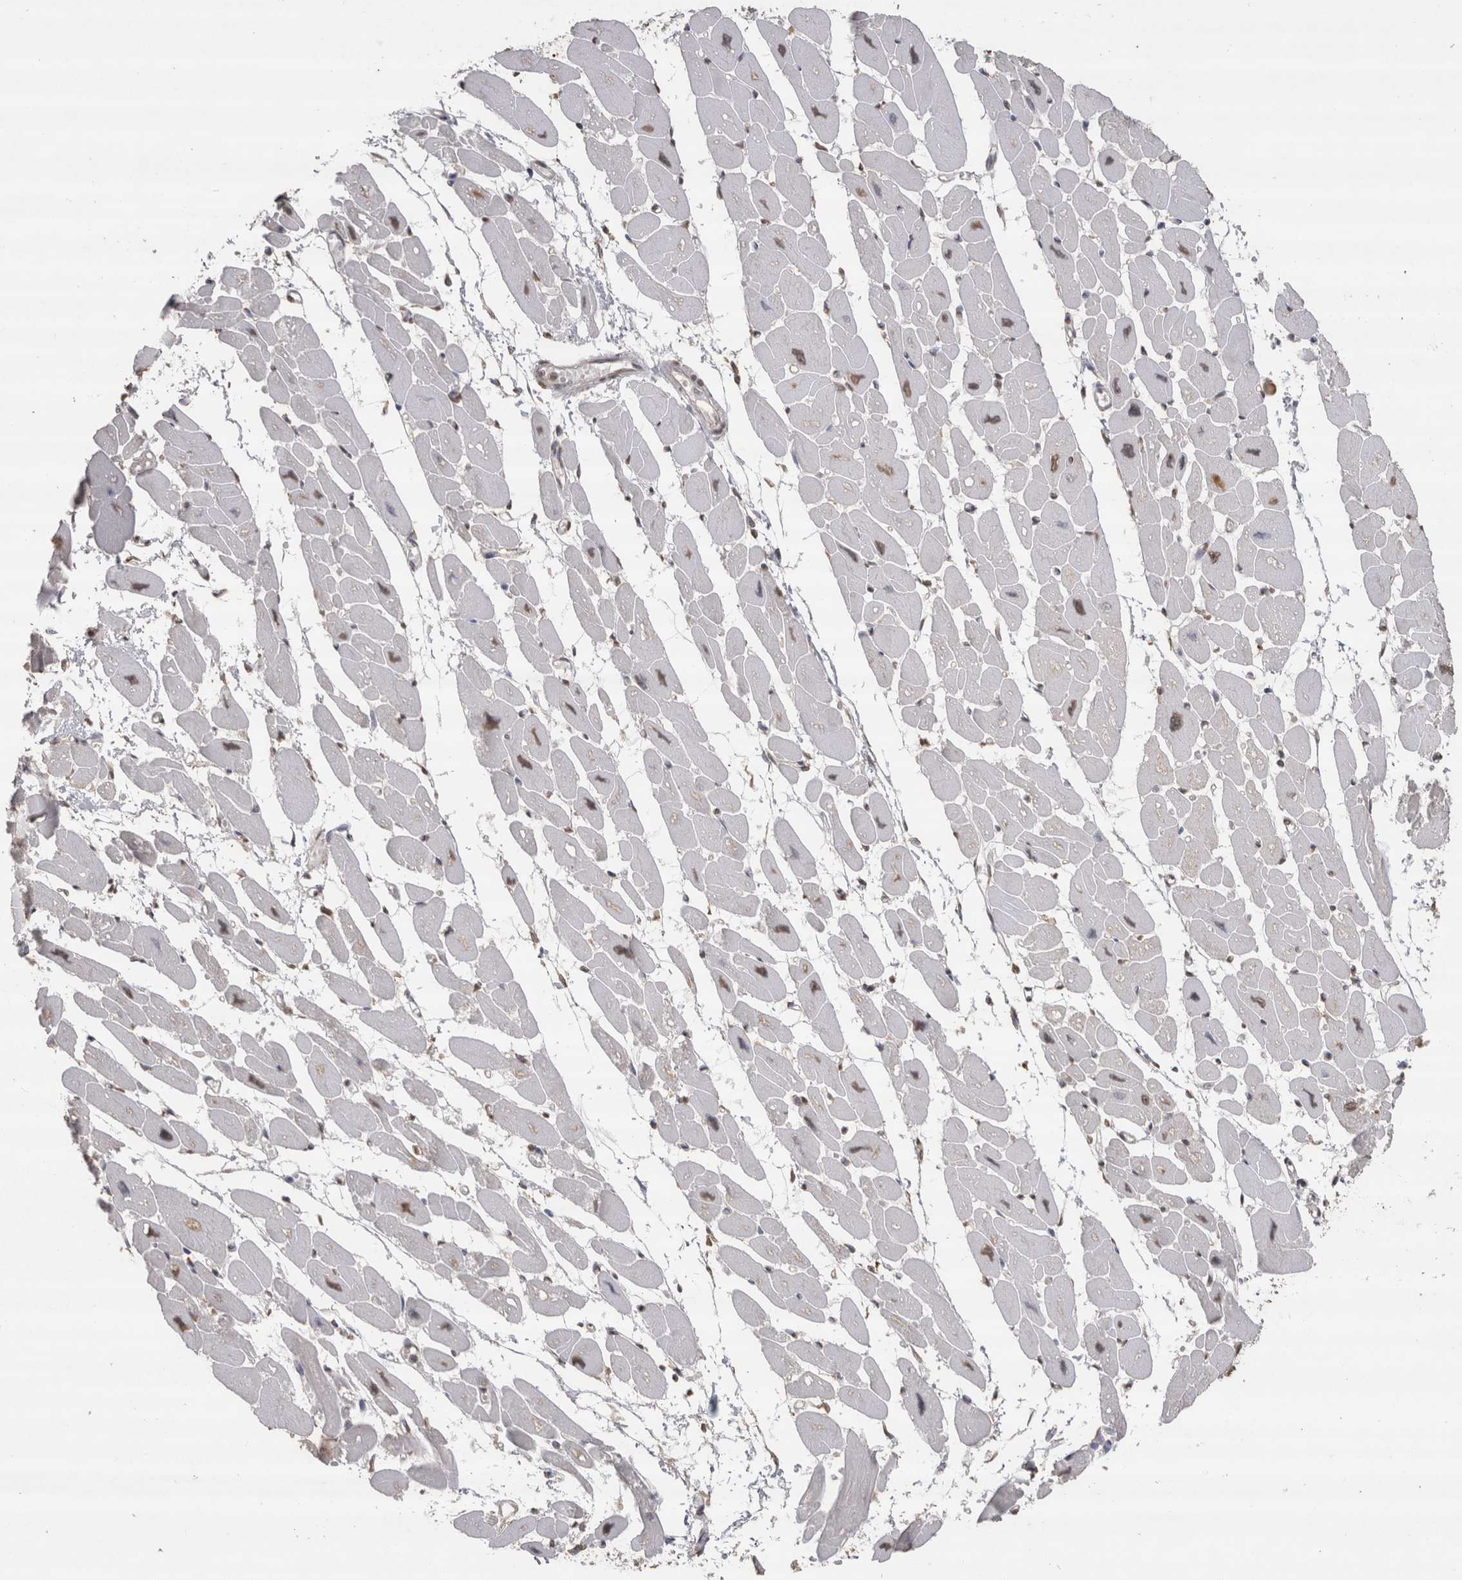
{"staining": {"intensity": "moderate", "quantity": "<25%", "location": "nuclear"}, "tissue": "heart muscle", "cell_type": "Cardiomyocytes", "image_type": "normal", "snomed": [{"axis": "morphology", "description": "Normal tissue, NOS"}, {"axis": "topography", "description": "Heart"}], "caption": "Protein staining displays moderate nuclear staining in approximately <25% of cardiomyocytes in unremarkable heart muscle.", "gene": "CRELD2", "patient": {"sex": "female", "age": 54}}